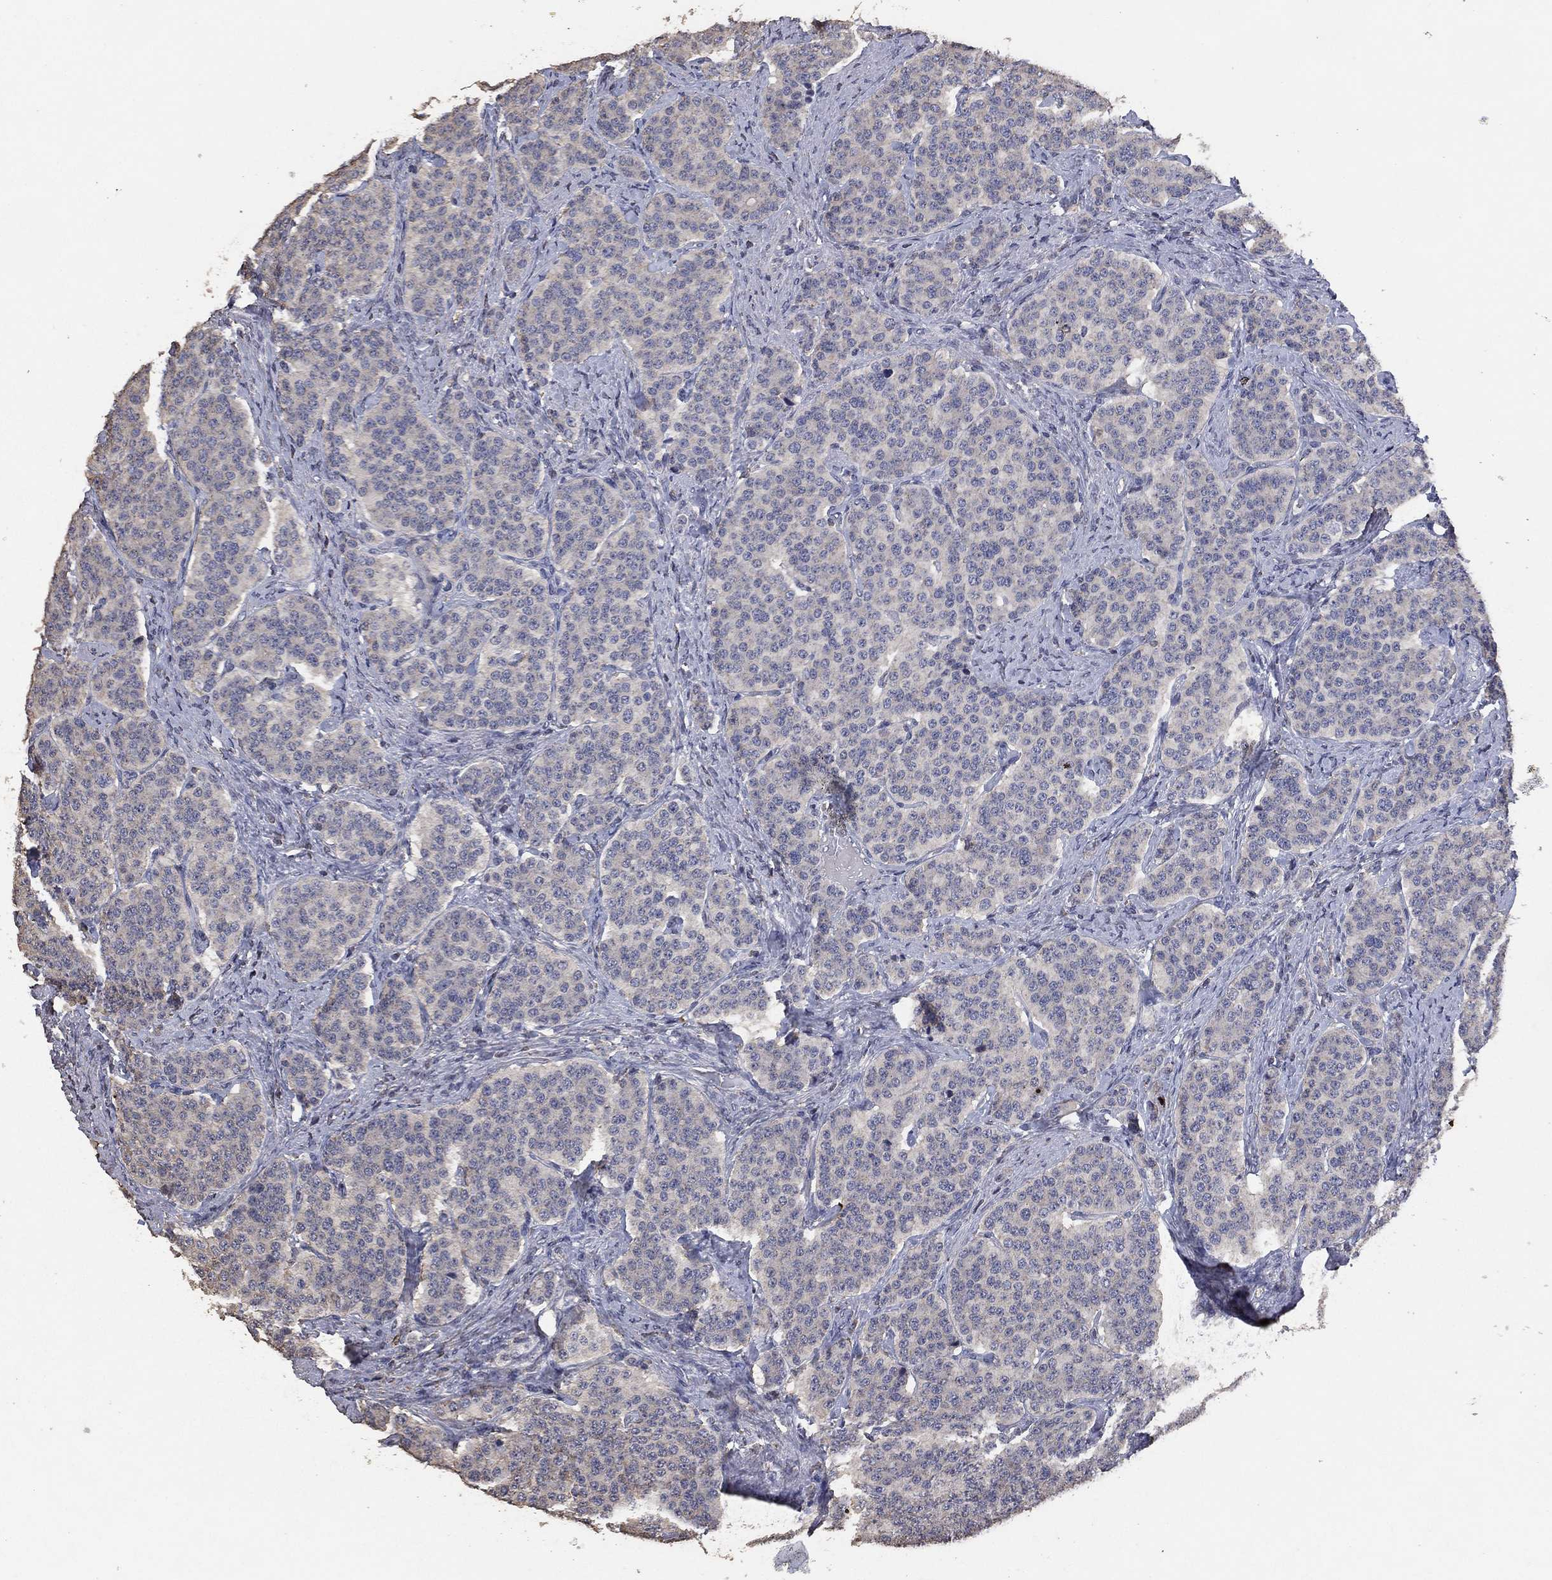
{"staining": {"intensity": "negative", "quantity": "none", "location": "none"}, "tissue": "carcinoid", "cell_type": "Tumor cells", "image_type": "cancer", "snomed": [{"axis": "morphology", "description": "Carcinoid, malignant, NOS"}, {"axis": "topography", "description": "Small intestine"}], "caption": "A micrograph of human carcinoid is negative for staining in tumor cells. The staining was performed using DAB (3,3'-diaminobenzidine) to visualize the protein expression in brown, while the nuclei were stained in blue with hematoxylin (Magnification: 20x).", "gene": "ADPRHL1", "patient": {"sex": "female", "age": 58}}